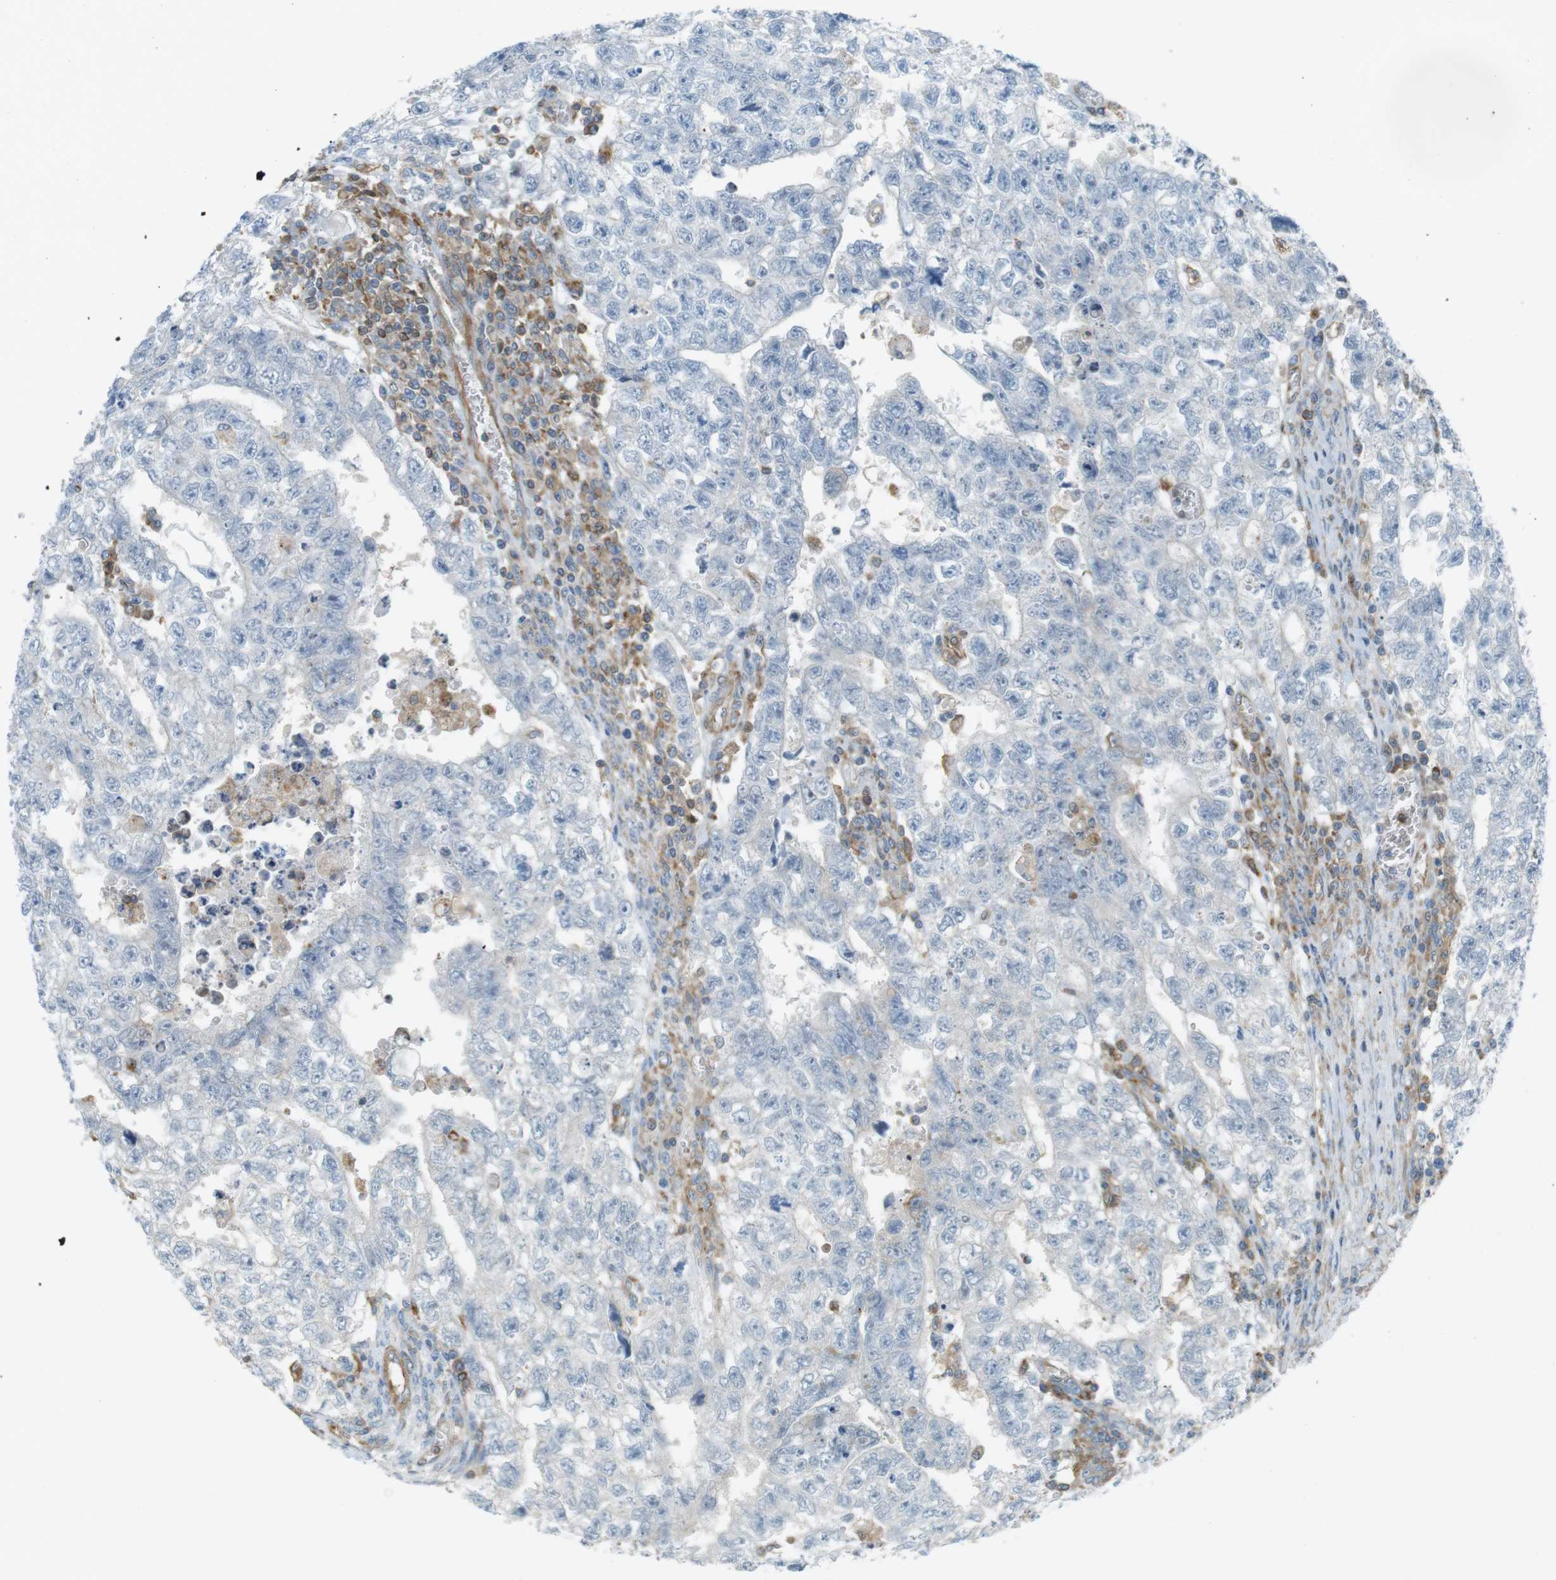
{"staining": {"intensity": "negative", "quantity": "none", "location": "none"}, "tissue": "testis cancer", "cell_type": "Tumor cells", "image_type": "cancer", "snomed": [{"axis": "morphology", "description": "Seminoma, NOS"}, {"axis": "morphology", "description": "Carcinoma, Embryonal, NOS"}, {"axis": "topography", "description": "Testis"}], "caption": "Protein analysis of testis seminoma reveals no significant expression in tumor cells.", "gene": "PEPD", "patient": {"sex": "male", "age": 38}}